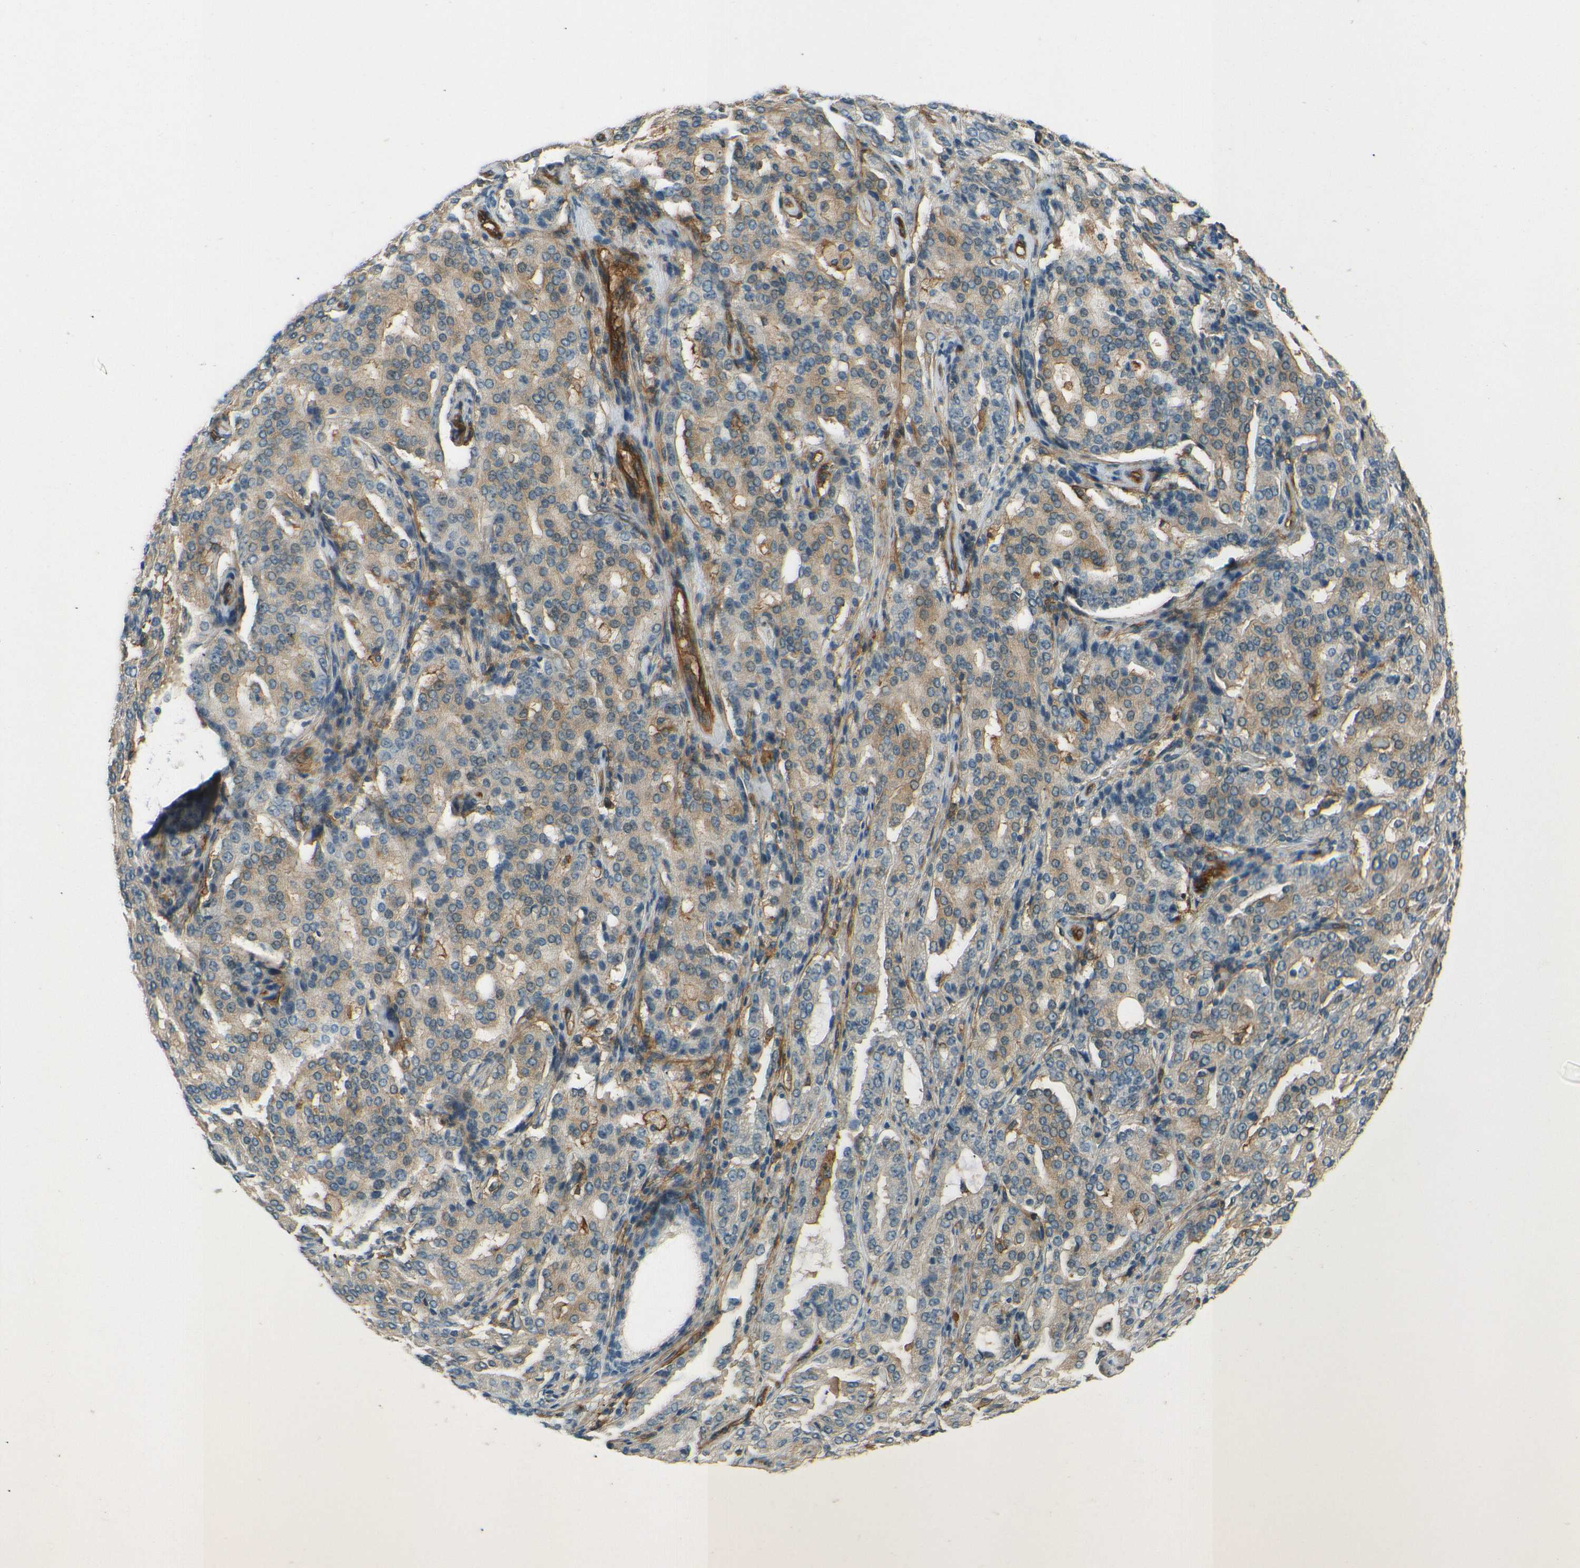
{"staining": {"intensity": "moderate", "quantity": ">75%", "location": "cytoplasmic/membranous"}, "tissue": "prostate cancer", "cell_type": "Tumor cells", "image_type": "cancer", "snomed": [{"axis": "morphology", "description": "Adenocarcinoma, High grade"}, {"axis": "topography", "description": "Prostate"}], "caption": "IHC of human prostate cancer (adenocarcinoma (high-grade)) exhibits medium levels of moderate cytoplasmic/membranous expression in approximately >75% of tumor cells.", "gene": "ENTPD1", "patient": {"sex": "male", "age": 72}}